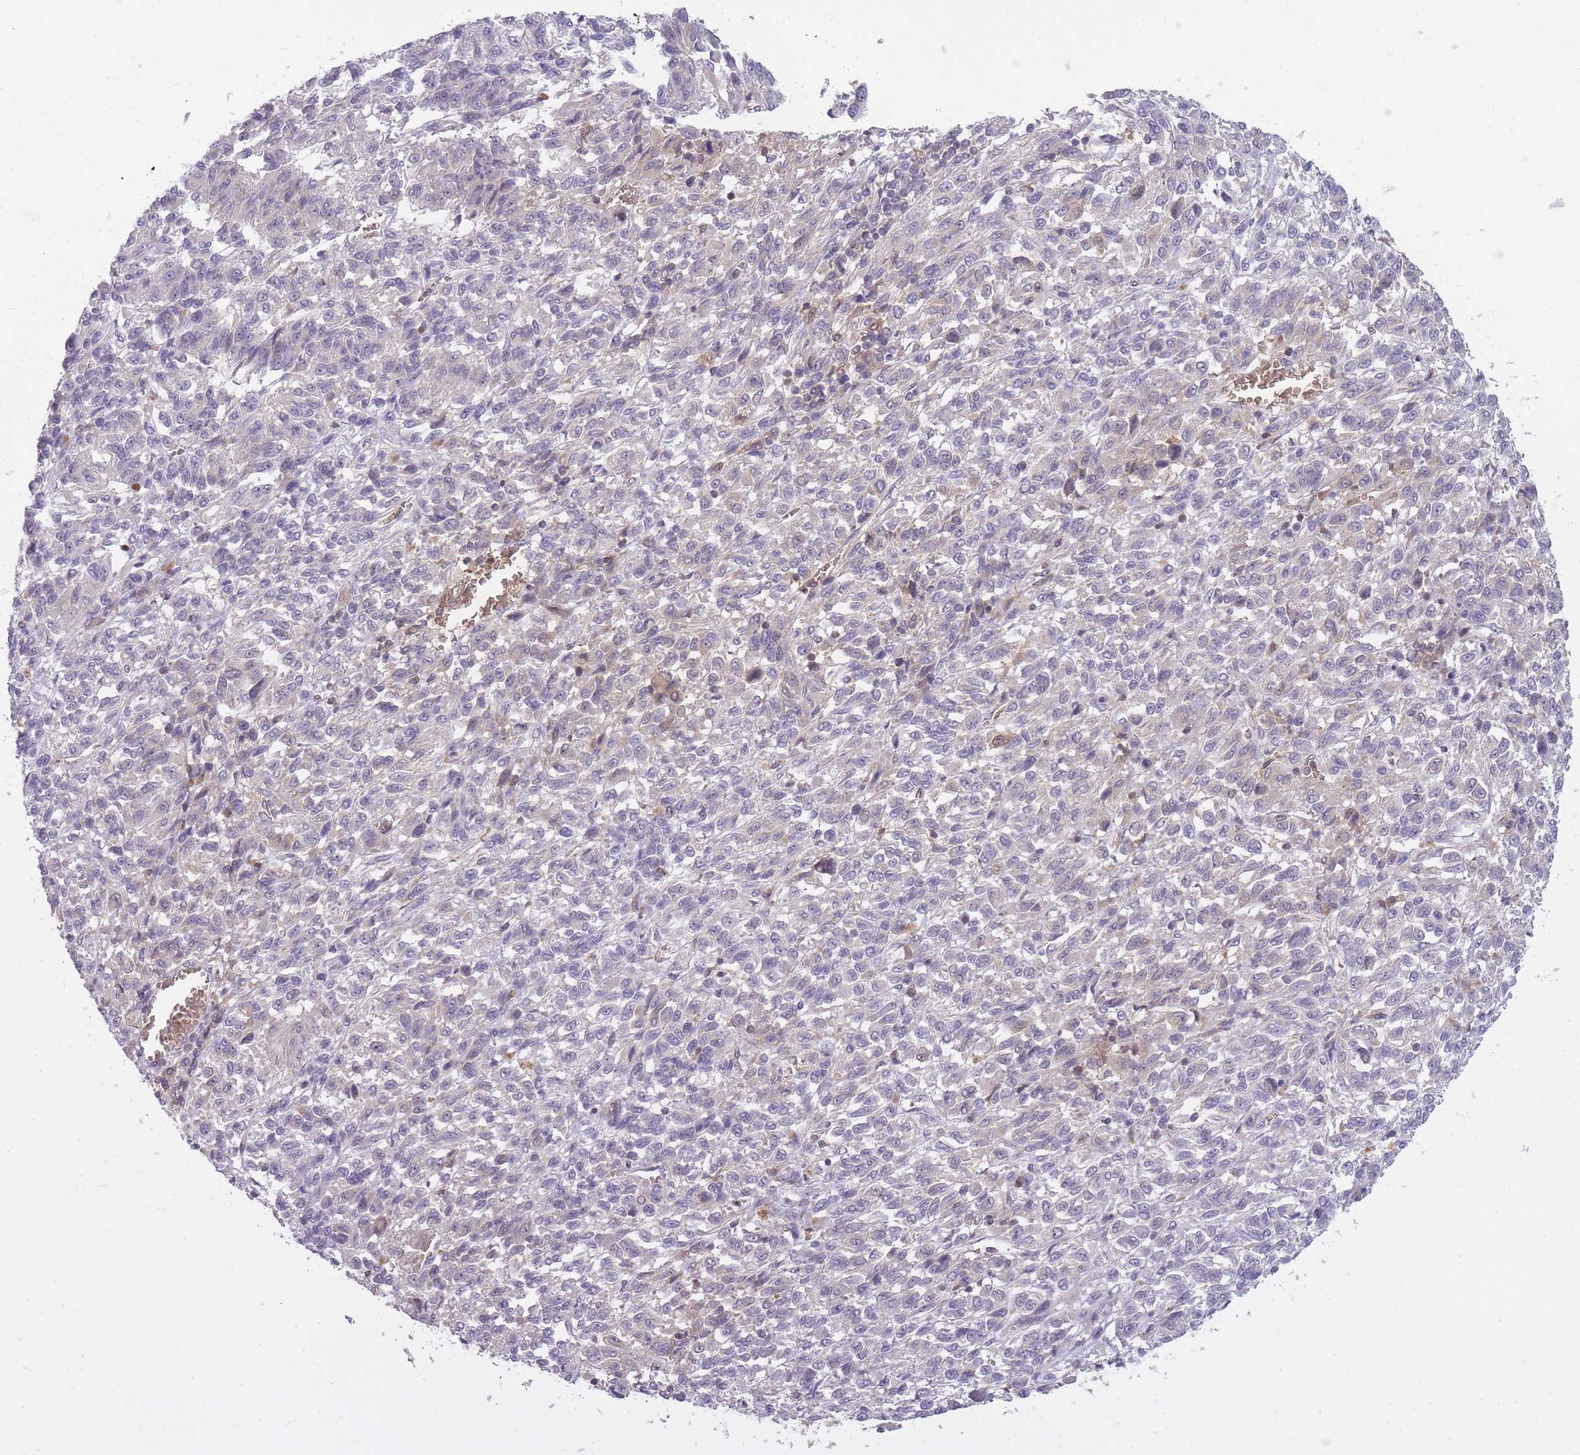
{"staining": {"intensity": "moderate", "quantity": "<25%", "location": "cytoplasmic/membranous,nuclear"}, "tissue": "melanoma", "cell_type": "Tumor cells", "image_type": "cancer", "snomed": [{"axis": "morphology", "description": "Malignant melanoma, Metastatic site"}, {"axis": "topography", "description": "Lung"}], "caption": "Tumor cells show low levels of moderate cytoplasmic/membranous and nuclear staining in approximately <25% of cells in human malignant melanoma (metastatic site). The staining was performed using DAB (3,3'-diaminobenzidine), with brown indicating positive protein expression. Nuclei are stained blue with hematoxylin.", "gene": "CXorf38", "patient": {"sex": "male", "age": 64}}